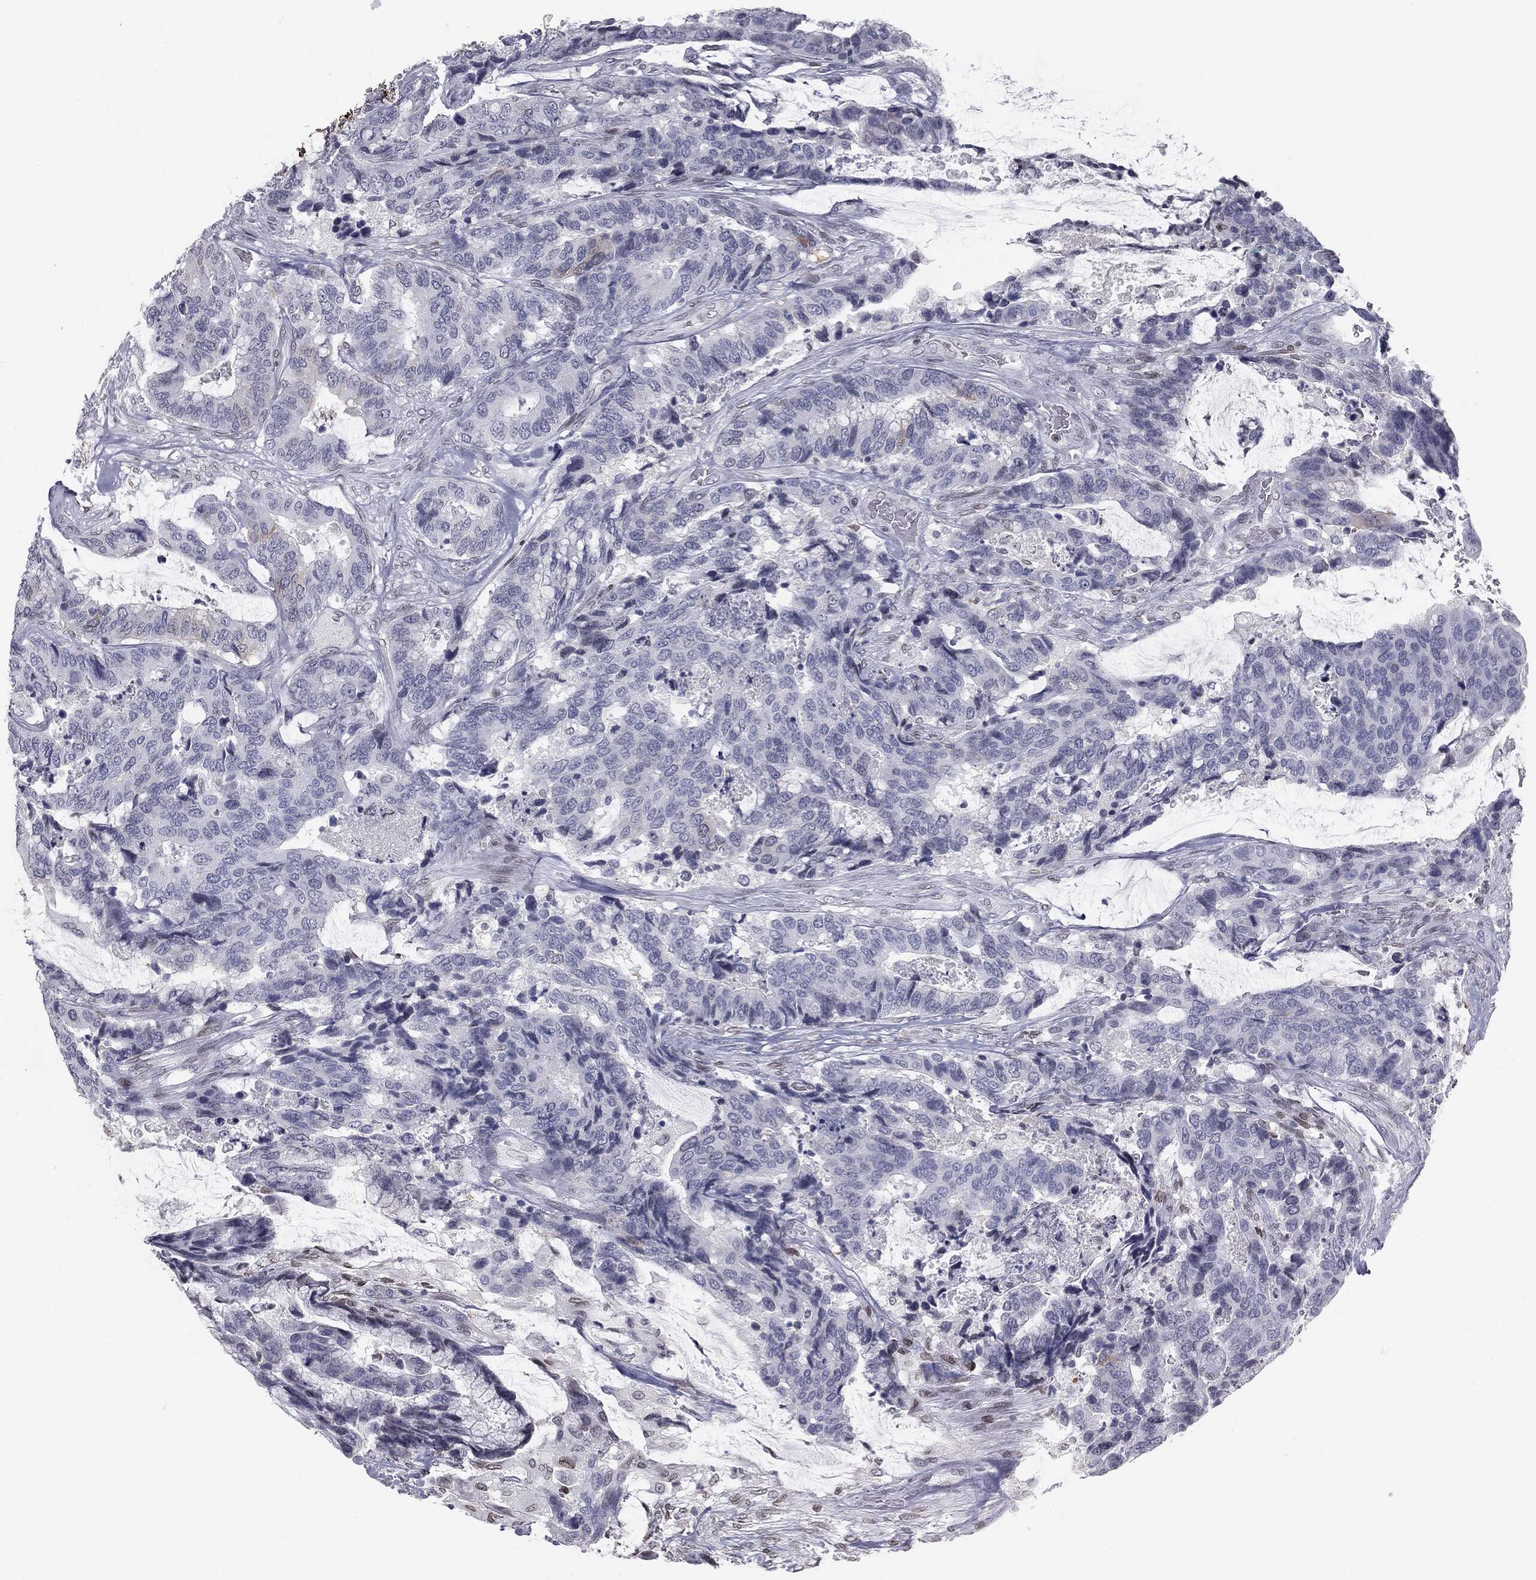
{"staining": {"intensity": "negative", "quantity": "none", "location": "none"}, "tissue": "colorectal cancer", "cell_type": "Tumor cells", "image_type": "cancer", "snomed": [{"axis": "morphology", "description": "Adenocarcinoma, NOS"}, {"axis": "topography", "description": "Rectum"}], "caption": "Tumor cells are negative for protein expression in human colorectal adenocarcinoma.", "gene": "ALDOB", "patient": {"sex": "female", "age": 59}}